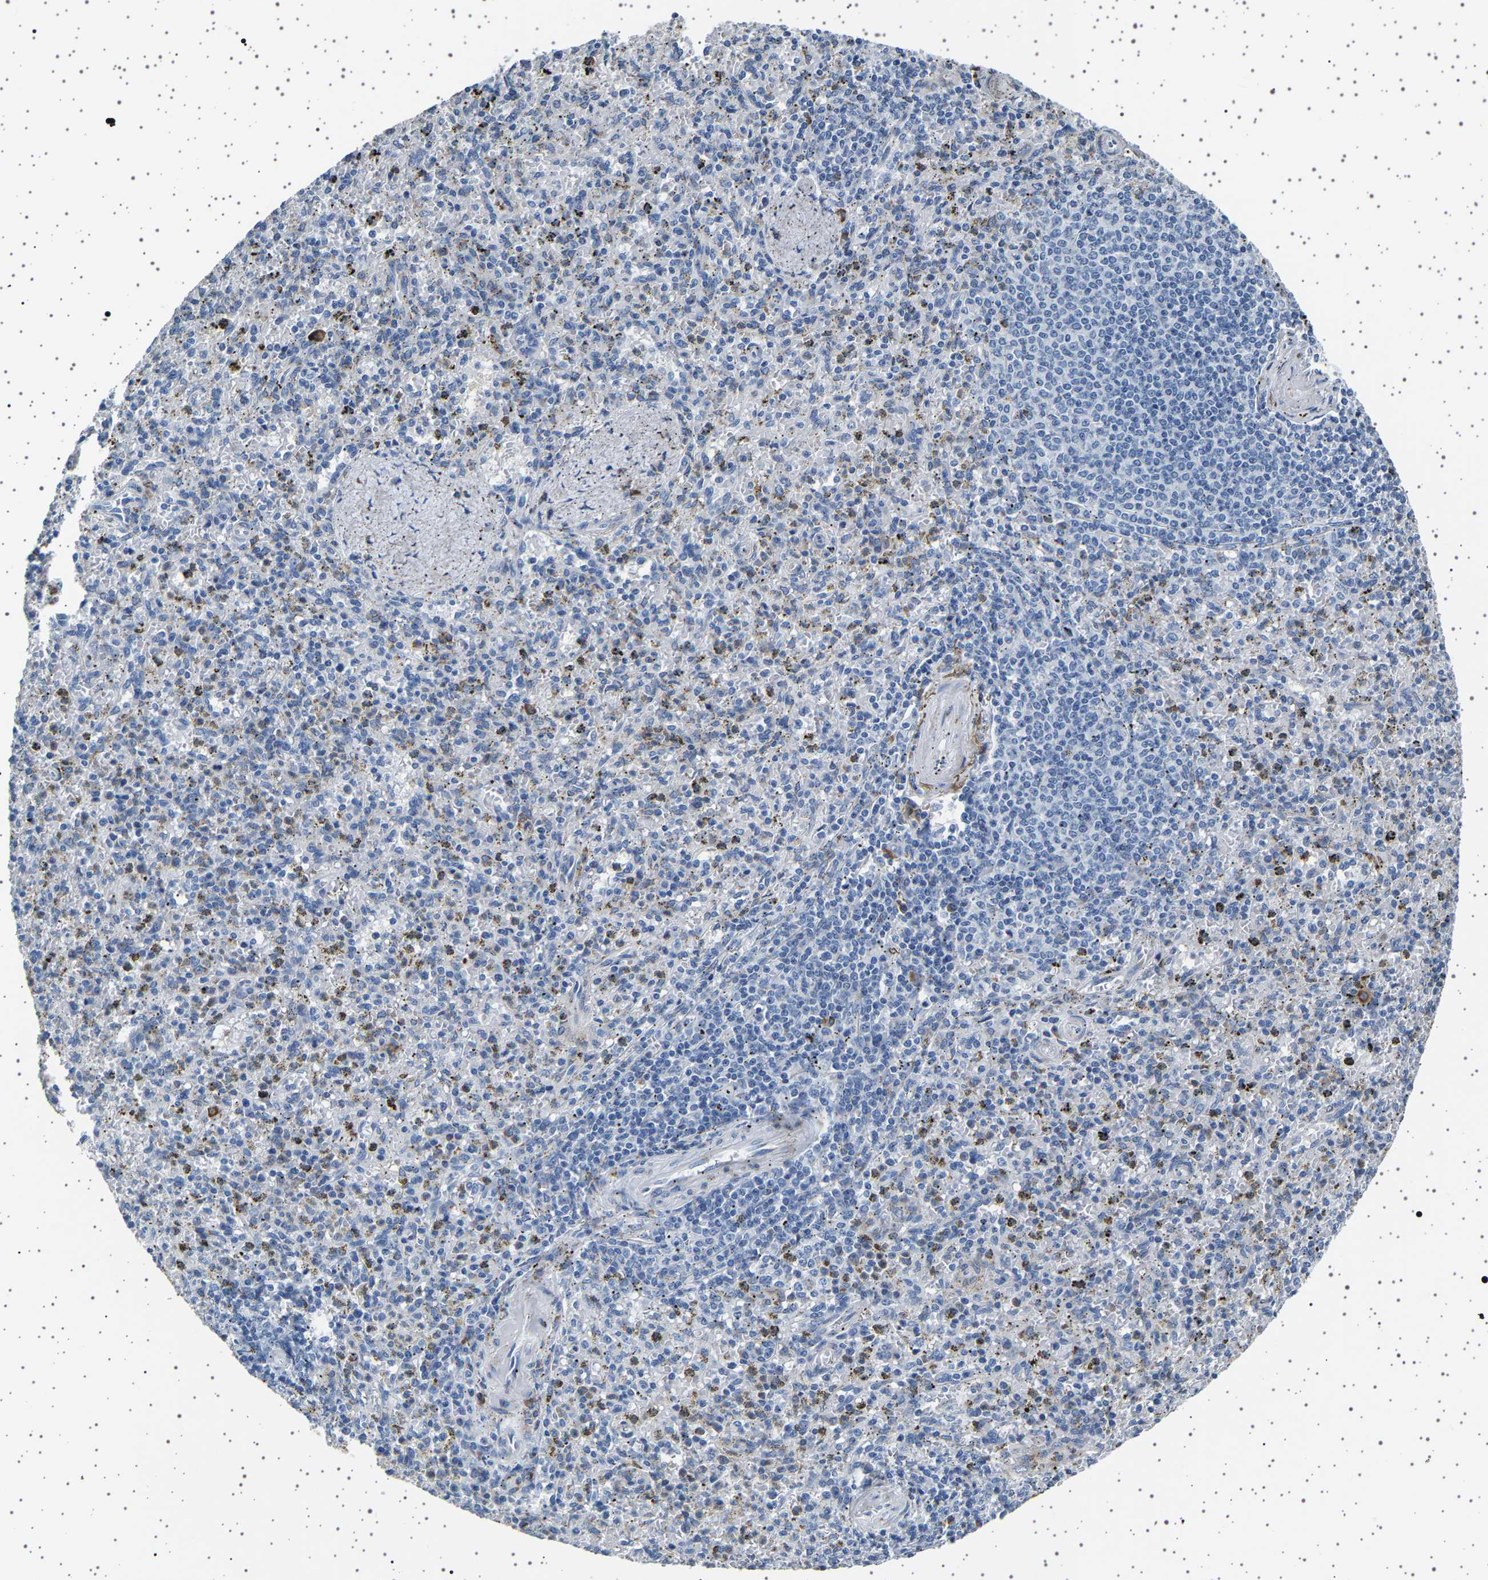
{"staining": {"intensity": "moderate", "quantity": "<25%", "location": "cytoplasmic/membranous"}, "tissue": "spleen", "cell_type": "Cells in red pulp", "image_type": "normal", "snomed": [{"axis": "morphology", "description": "Normal tissue, NOS"}, {"axis": "topography", "description": "Spleen"}], "caption": "Spleen stained with IHC displays moderate cytoplasmic/membranous staining in about <25% of cells in red pulp.", "gene": "FTCD", "patient": {"sex": "male", "age": 72}}